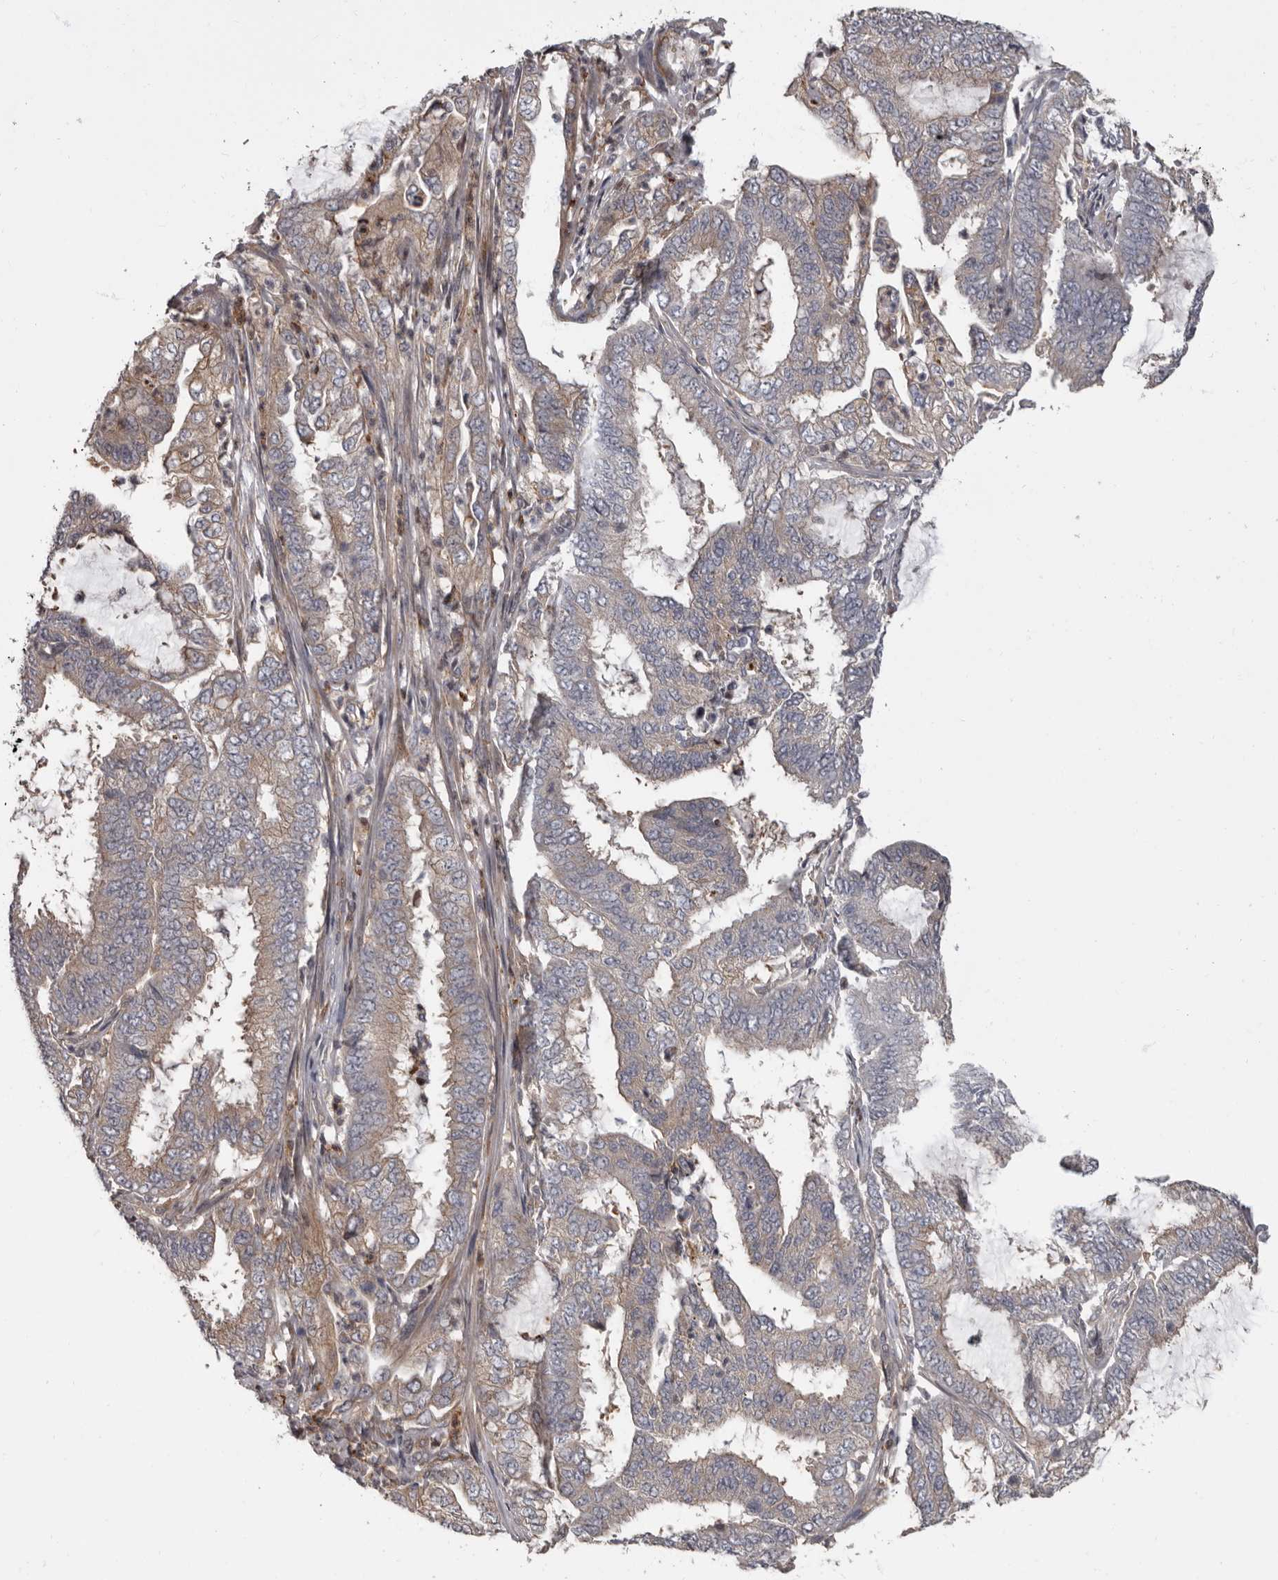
{"staining": {"intensity": "negative", "quantity": "none", "location": "none"}, "tissue": "endometrial cancer", "cell_type": "Tumor cells", "image_type": "cancer", "snomed": [{"axis": "morphology", "description": "Adenocarcinoma, NOS"}, {"axis": "topography", "description": "Endometrium"}], "caption": "Adenocarcinoma (endometrial) was stained to show a protein in brown. There is no significant expression in tumor cells. Brightfield microscopy of immunohistochemistry stained with DAB (3,3'-diaminobenzidine) (brown) and hematoxylin (blue), captured at high magnification.", "gene": "FGFR4", "patient": {"sex": "female", "age": 49}}